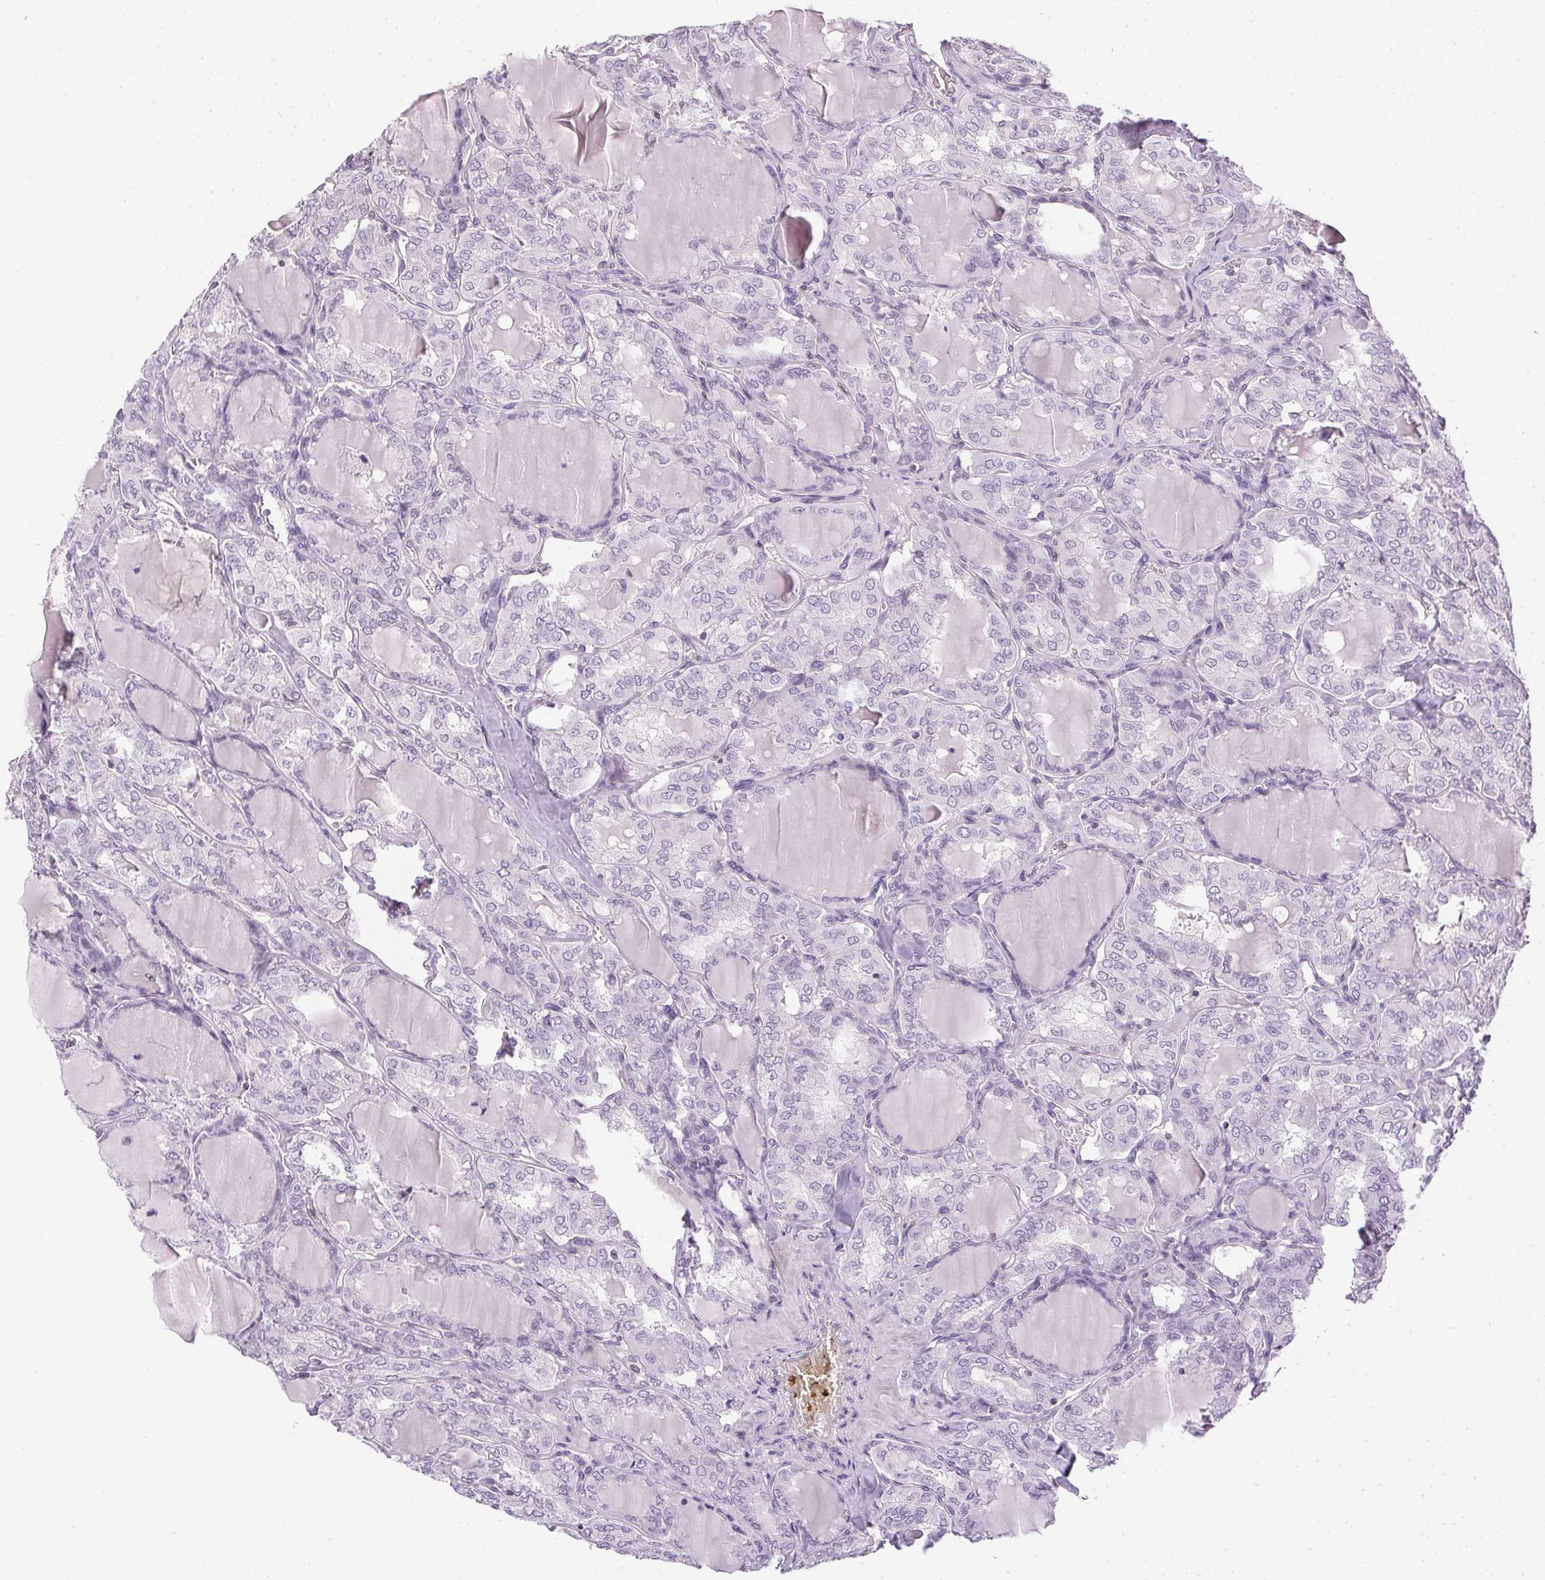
{"staining": {"intensity": "negative", "quantity": "none", "location": "none"}, "tissue": "thyroid cancer", "cell_type": "Tumor cells", "image_type": "cancer", "snomed": [{"axis": "morphology", "description": "Papillary adenocarcinoma, NOS"}, {"axis": "topography", "description": "Thyroid gland"}], "caption": "Protein analysis of thyroid papillary adenocarcinoma shows no significant positivity in tumor cells. Nuclei are stained in blue.", "gene": "PRL", "patient": {"sex": "male", "age": 20}}